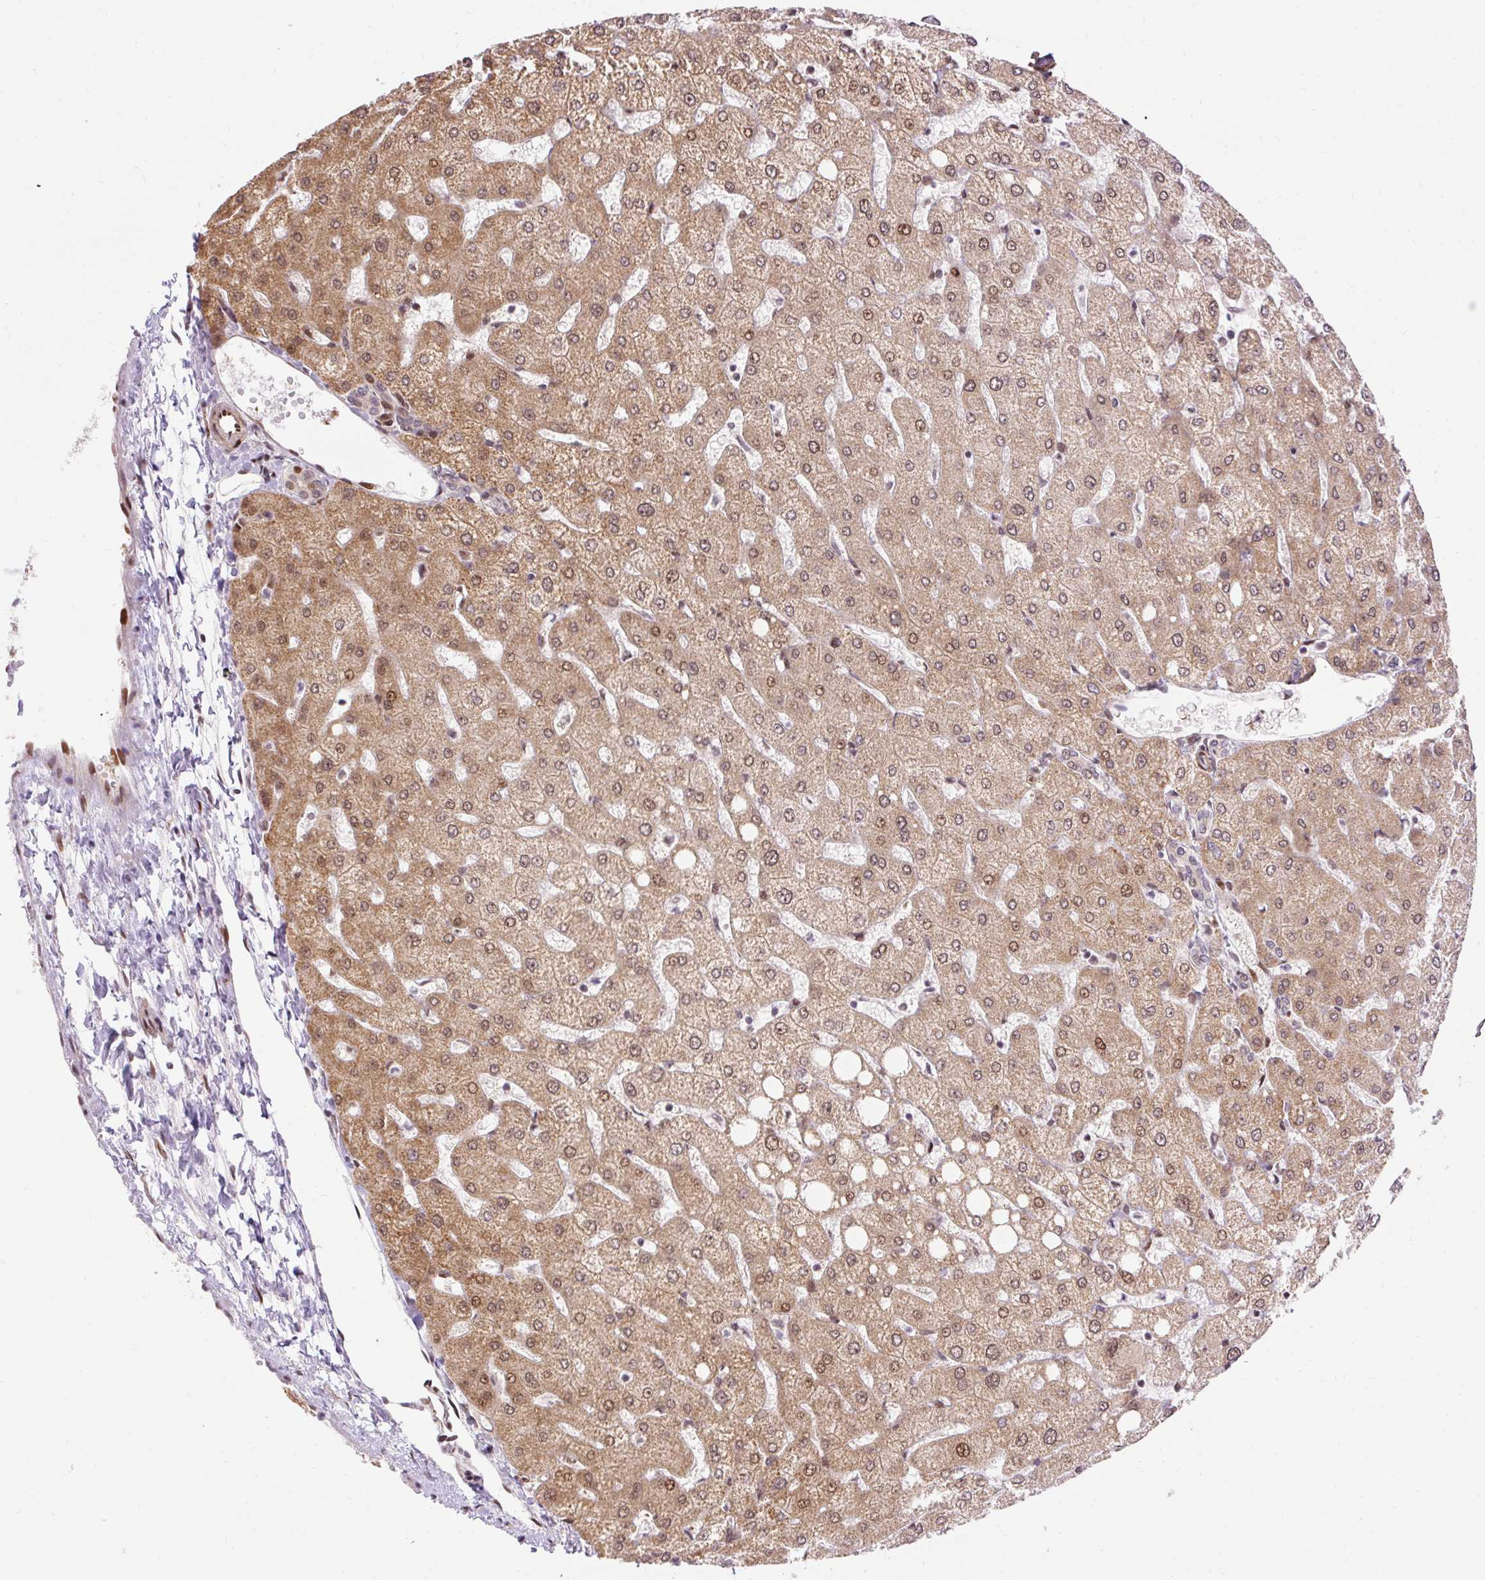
{"staining": {"intensity": "weak", "quantity": "25%-75%", "location": "nuclear"}, "tissue": "liver", "cell_type": "Cholangiocytes", "image_type": "normal", "snomed": [{"axis": "morphology", "description": "Normal tissue, NOS"}, {"axis": "topography", "description": "Liver"}], "caption": "Immunohistochemistry (IHC) histopathology image of unremarkable liver: liver stained using immunohistochemistry exhibits low levels of weak protein expression localized specifically in the nuclear of cholangiocytes, appearing as a nuclear brown color.", "gene": "MECOM", "patient": {"sex": "female", "age": 54}}